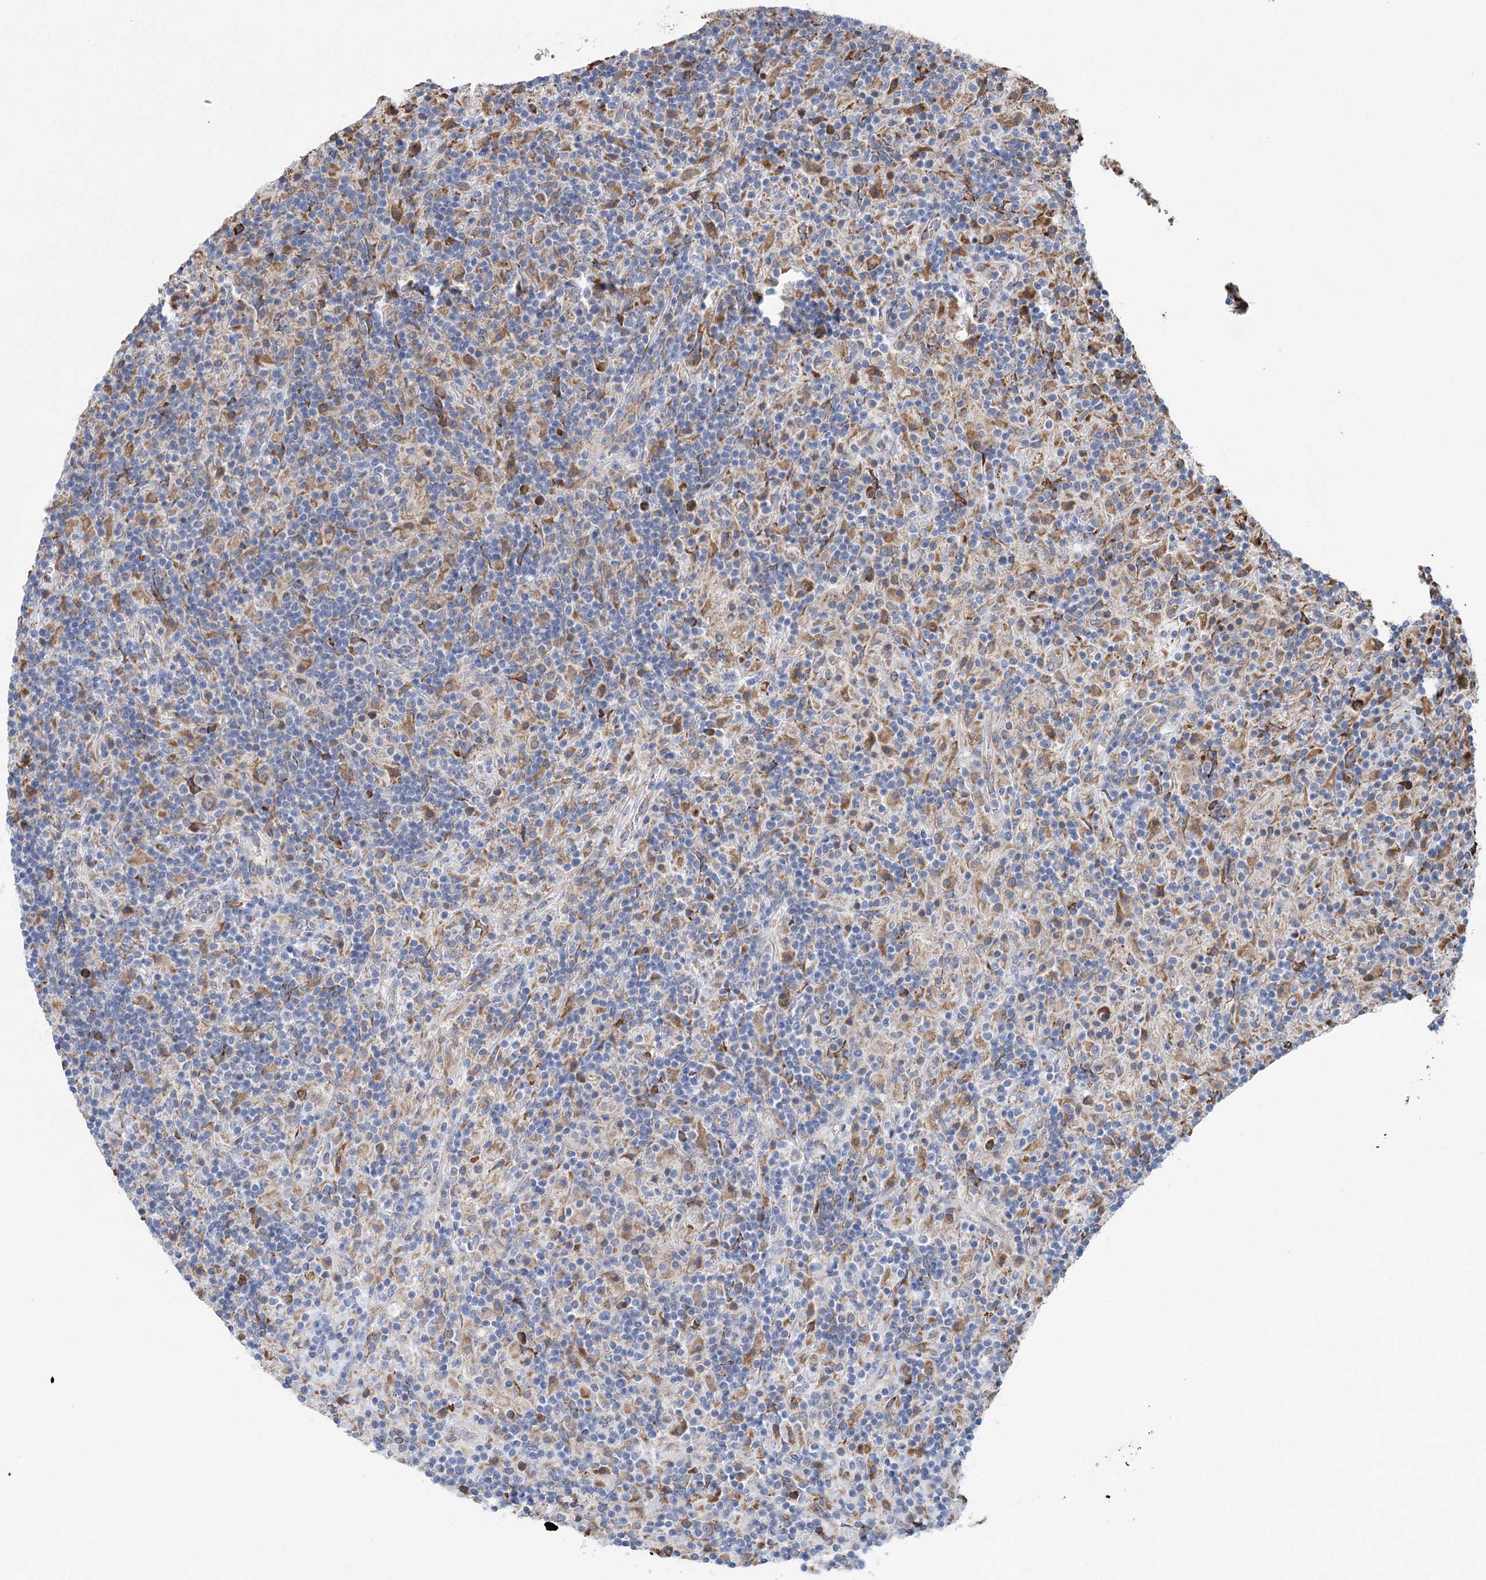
{"staining": {"intensity": "weak", "quantity": ">75%", "location": "cytoplasmic/membranous"}, "tissue": "lymphoma", "cell_type": "Tumor cells", "image_type": "cancer", "snomed": [{"axis": "morphology", "description": "Hodgkin's disease, NOS"}, {"axis": "topography", "description": "Lymph node"}], "caption": "Brown immunohistochemical staining in human Hodgkin's disease demonstrates weak cytoplasmic/membranous expression in approximately >75% of tumor cells.", "gene": "METTL24", "patient": {"sex": "male", "age": 70}}